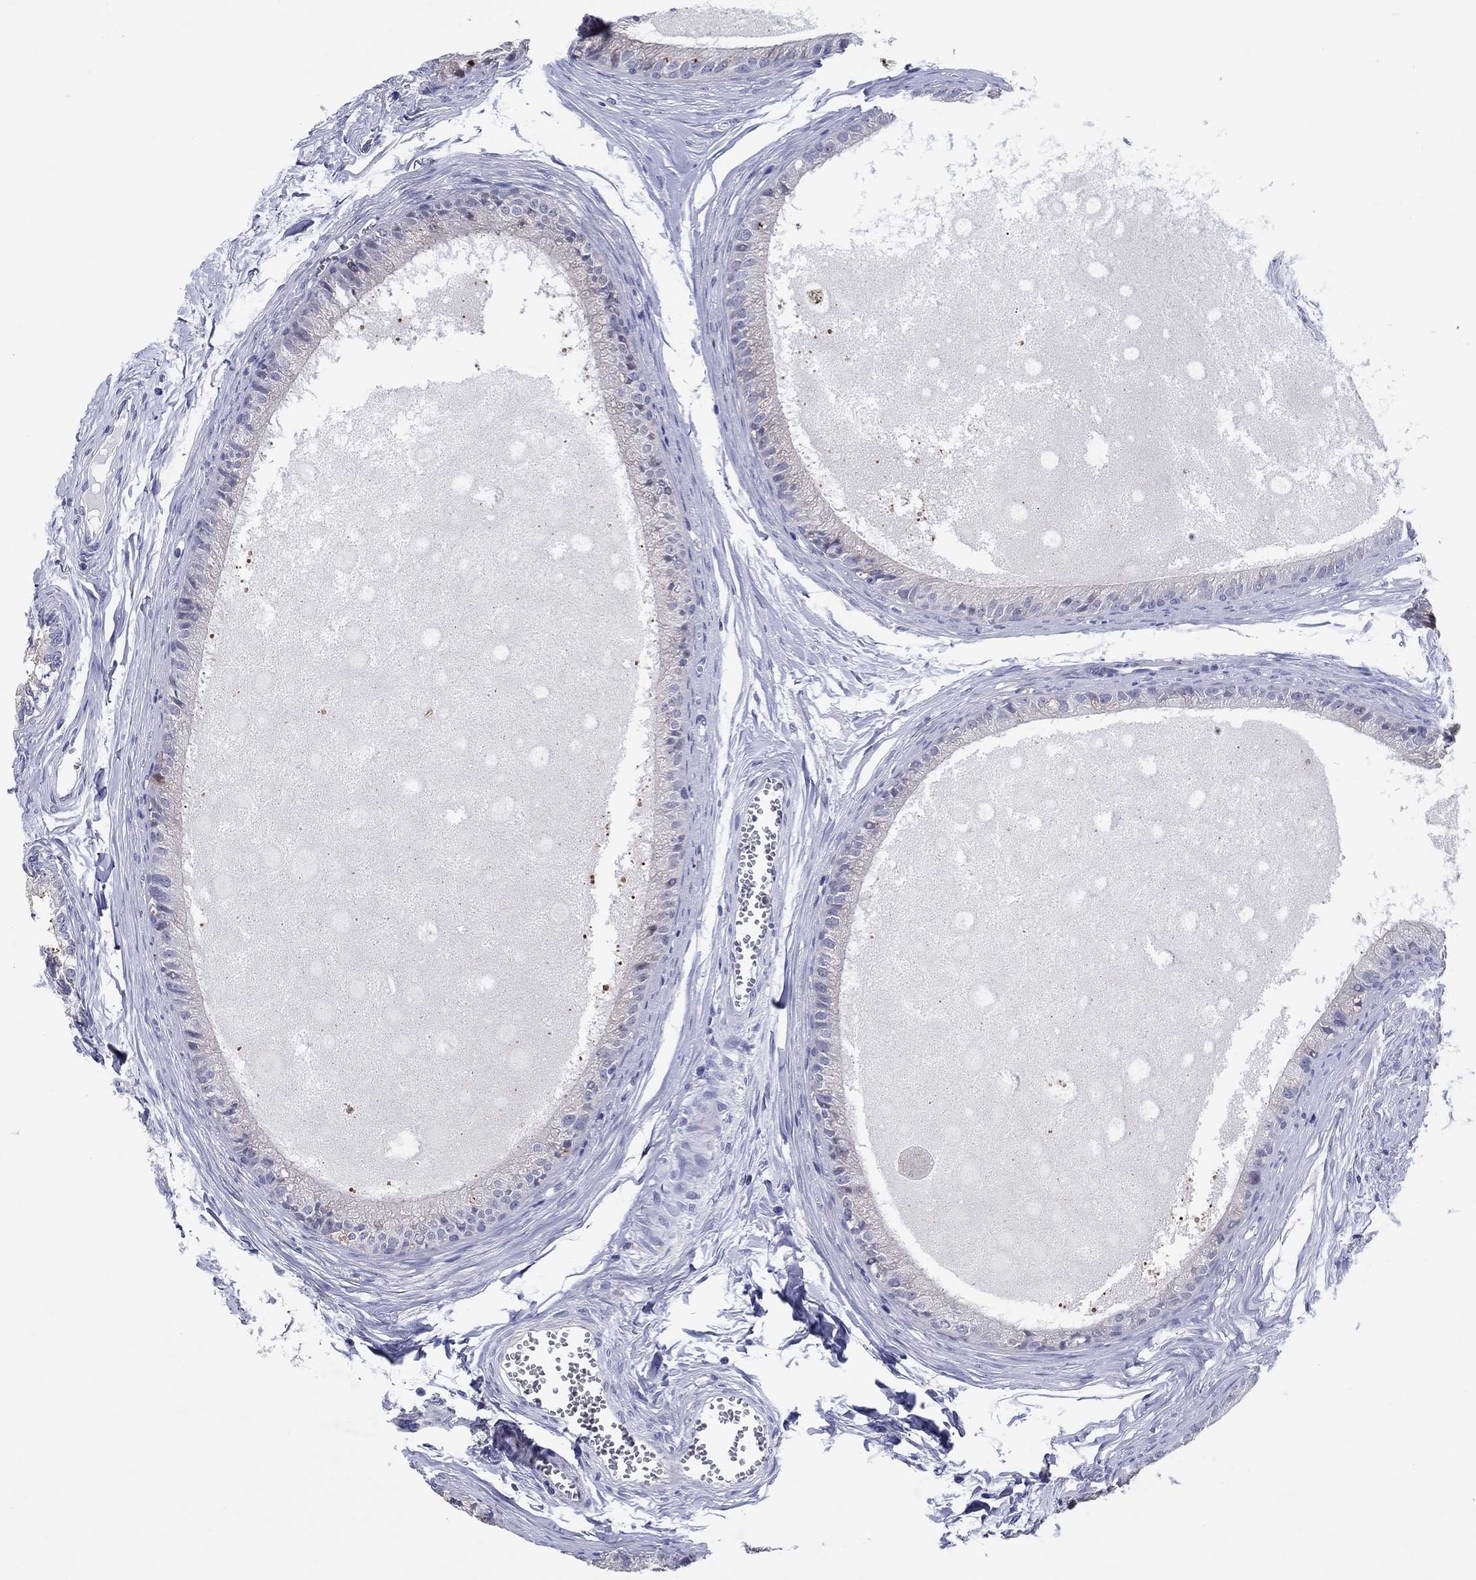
{"staining": {"intensity": "strong", "quantity": "<25%", "location": "cytoplasmic/membranous"}, "tissue": "epididymis", "cell_type": "Glandular cells", "image_type": "normal", "snomed": [{"axis": "morphology", "description": "Normal tissue, NOS"}, {"axis": "topography", "description": "Epididymis"}], "caption": "Immunohistochemical staining of normal human epididymis exhibits medium levels of strong cytoplasmic/membranous expression in about <25% of glandular cells.", "gene": "HDC", "patient": {"sex": "male", "age": 51}}